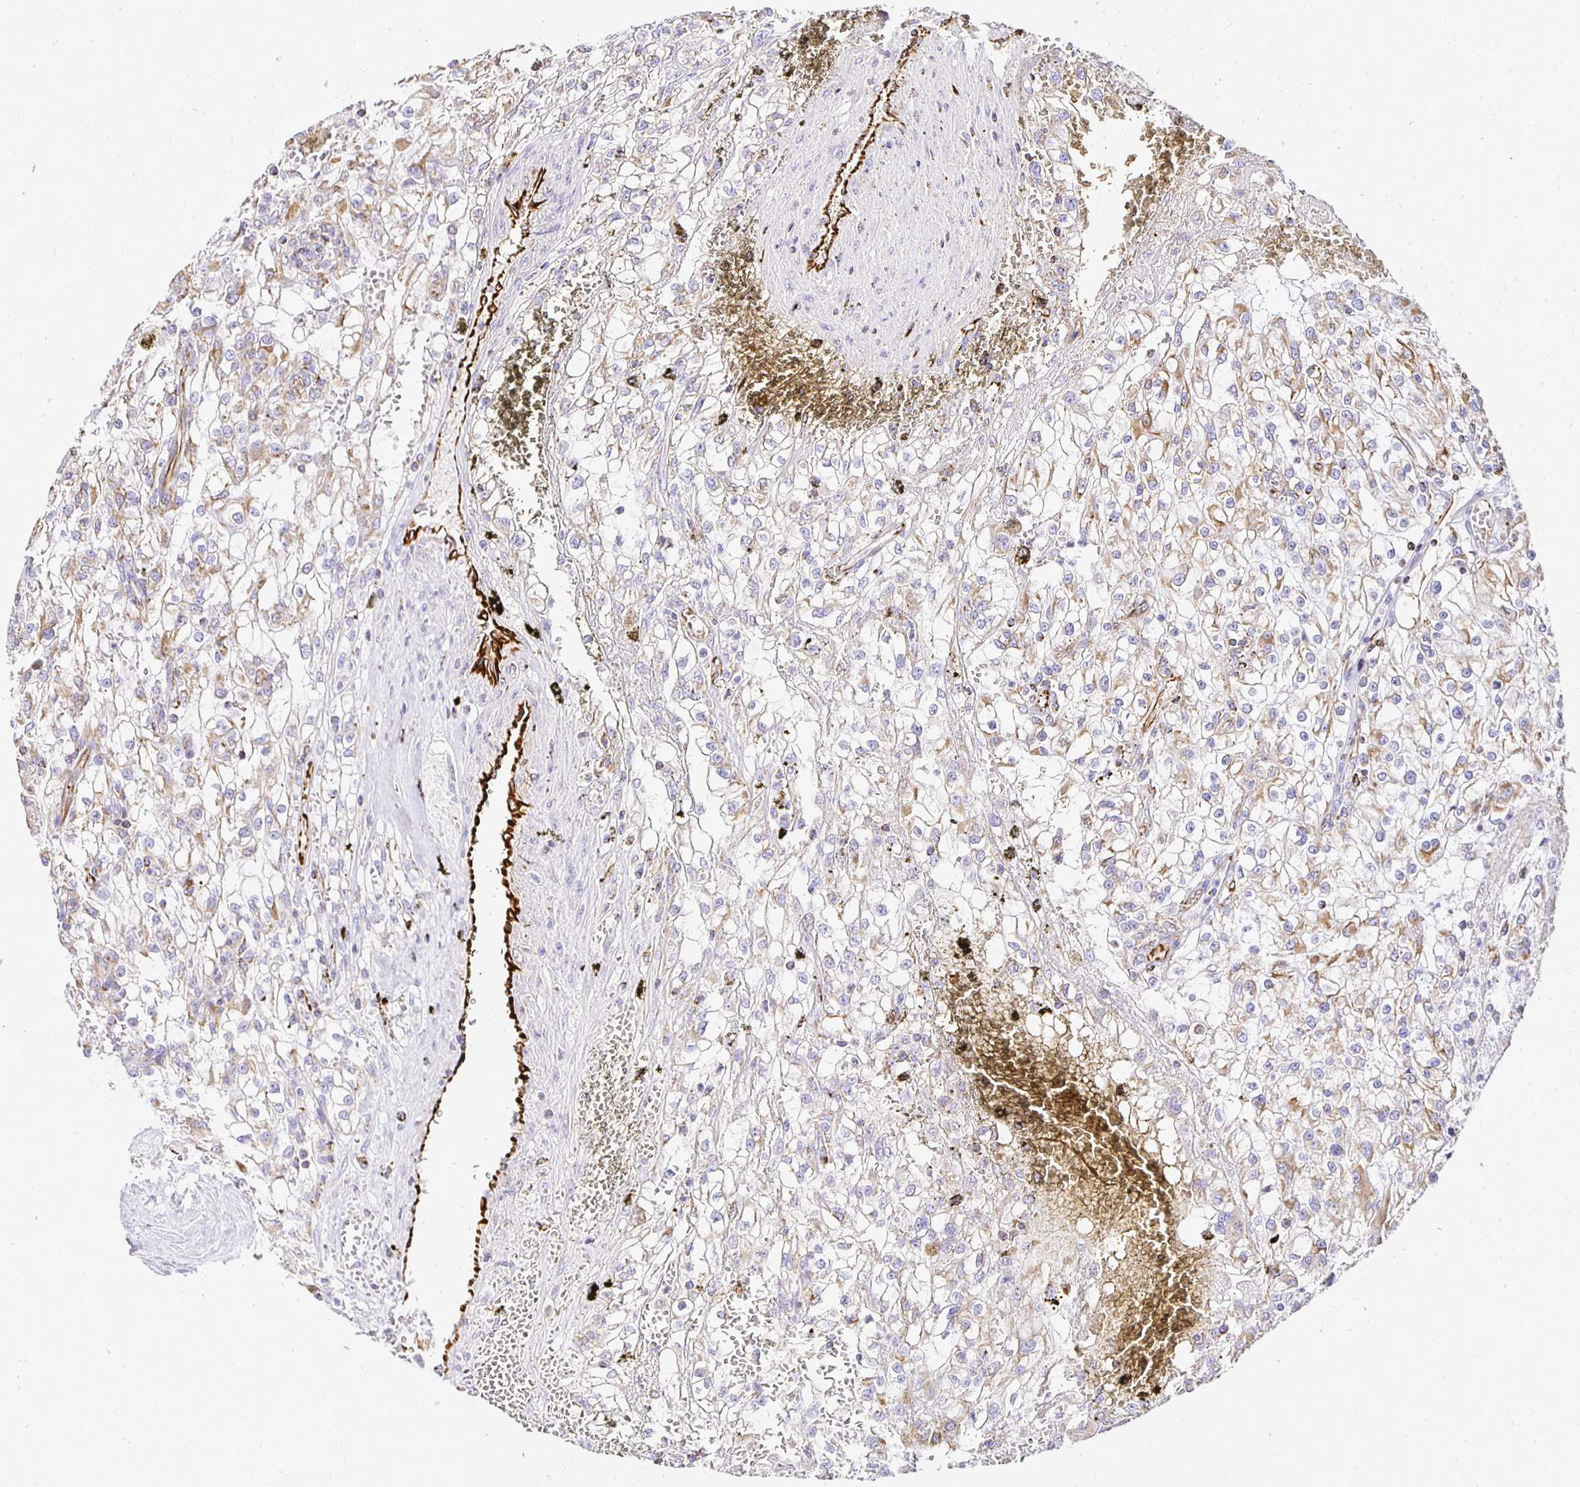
{"staining": {"intensity": "moderate", "quantity": "25%-75%", "location": "cytoplasmic/membranous"}, "tissue": "renal cancer", "cell_type": "Tumor cells", "image_type": "cancer", "snomed": [{"axis": "morphology", "description": "Adenocarcinoma, NOS"}, {"axis": "topography", "description": "Kidney"}], "caption": "Immunohistochemistry photomicrograph of human renal cancer (adenocarcinoma) stained for a protein (brown), which exhibits medium levels of moderate cytoplasmic/membranous staining in about 25%-75% of tumor cells.", "gene": "PLAAT2", "patient": {"sex": "female", "age": 74}}